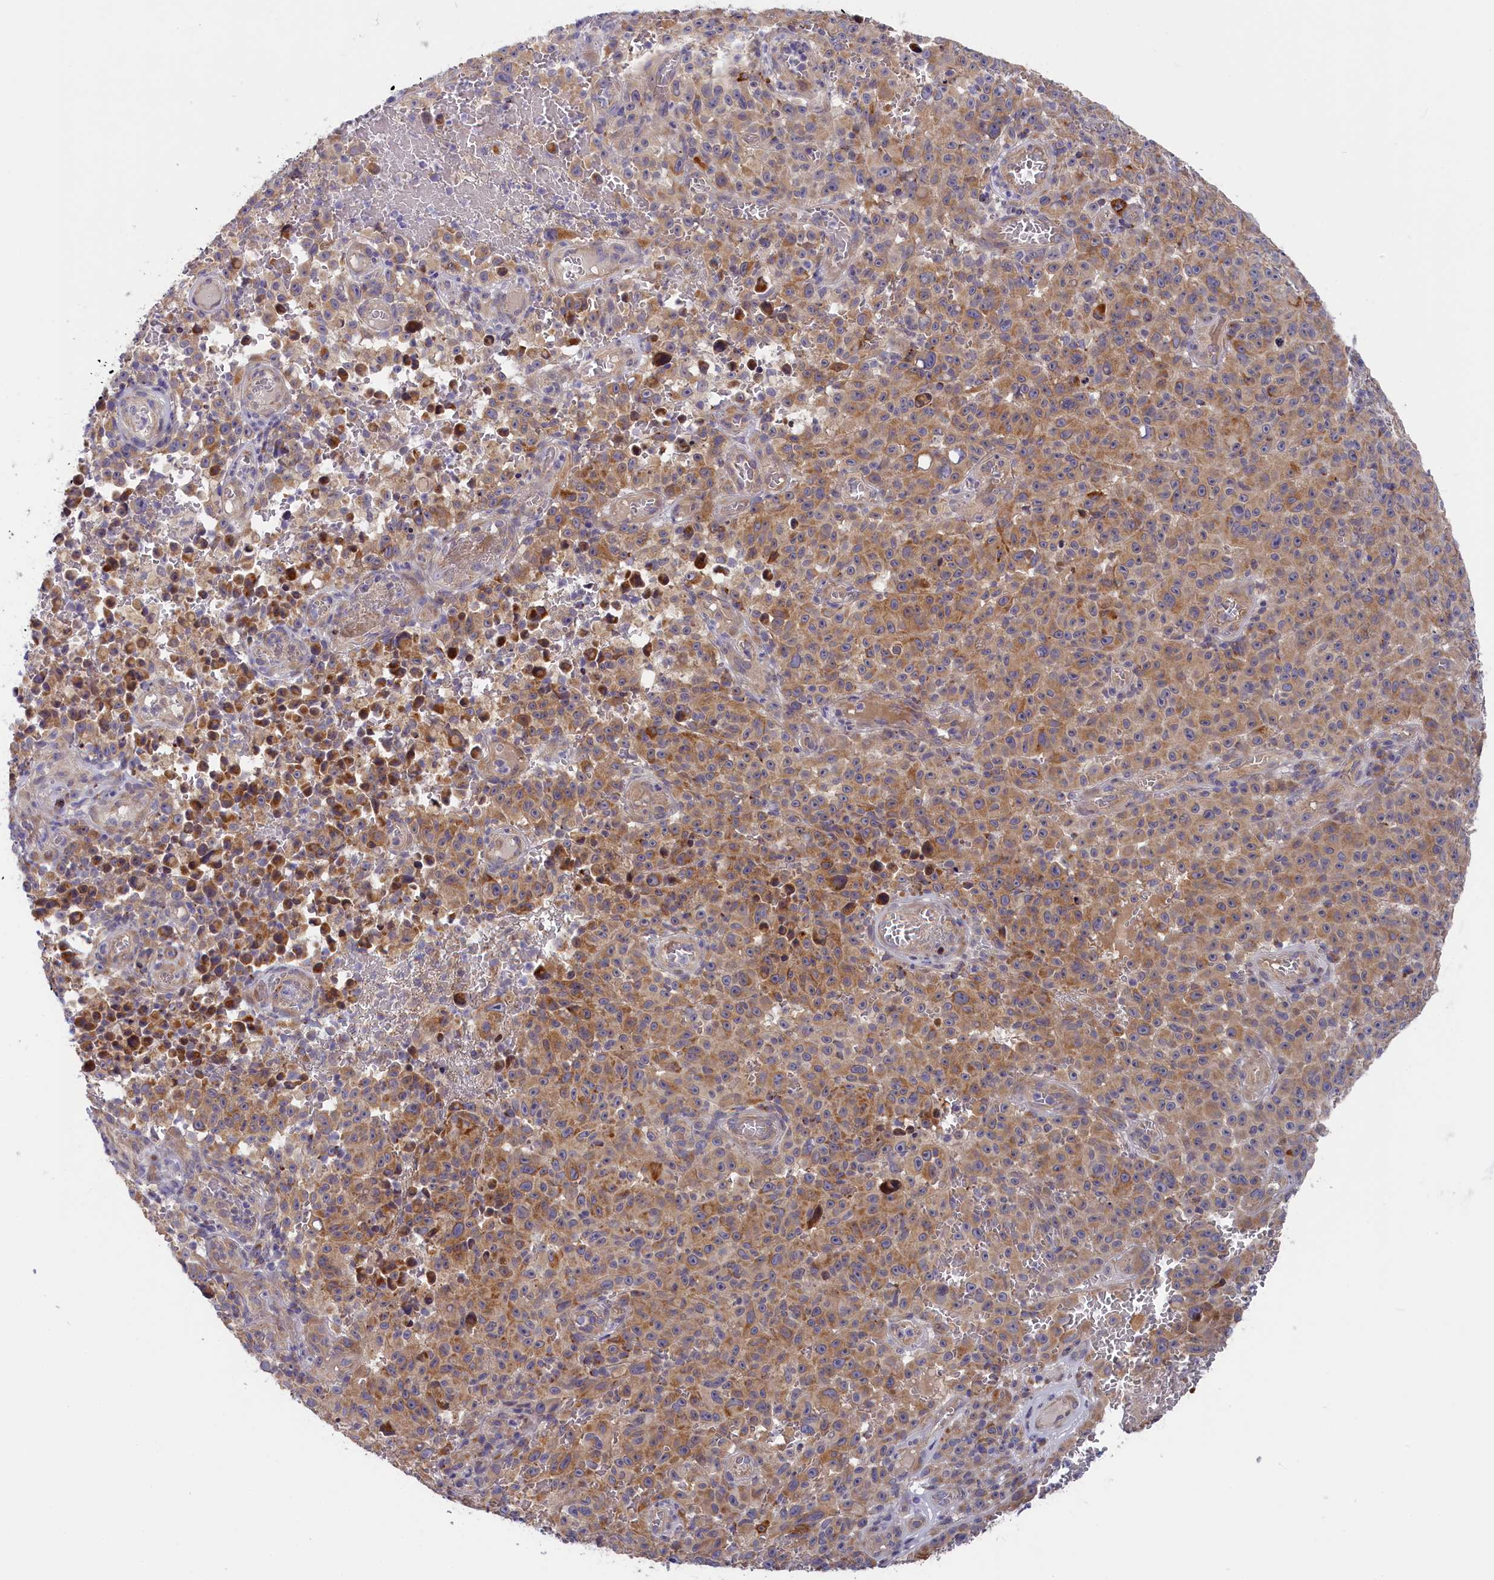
{"staining": {"intensity": "moderate", "quantity": ">75%", "location": "cytoplasmic/membranous"}, "tissue": "melanoma", "cell_type": "Tumor cells", "image_type": "cancer", "snomed": [{"axis": "morphology", "description": "Malignant melanoma, NOS"}, {"axis": "topography", "description": "Skin"}], "caption": "The photomicrograph reveals immunohistochemical staining of malignant melanoma. There is moderate cytoplasmic/membranous expression is seen in approximately >75% of tumor cells.", "gene": "CEP44", "patient": {"sex": "female", "age": 82}}